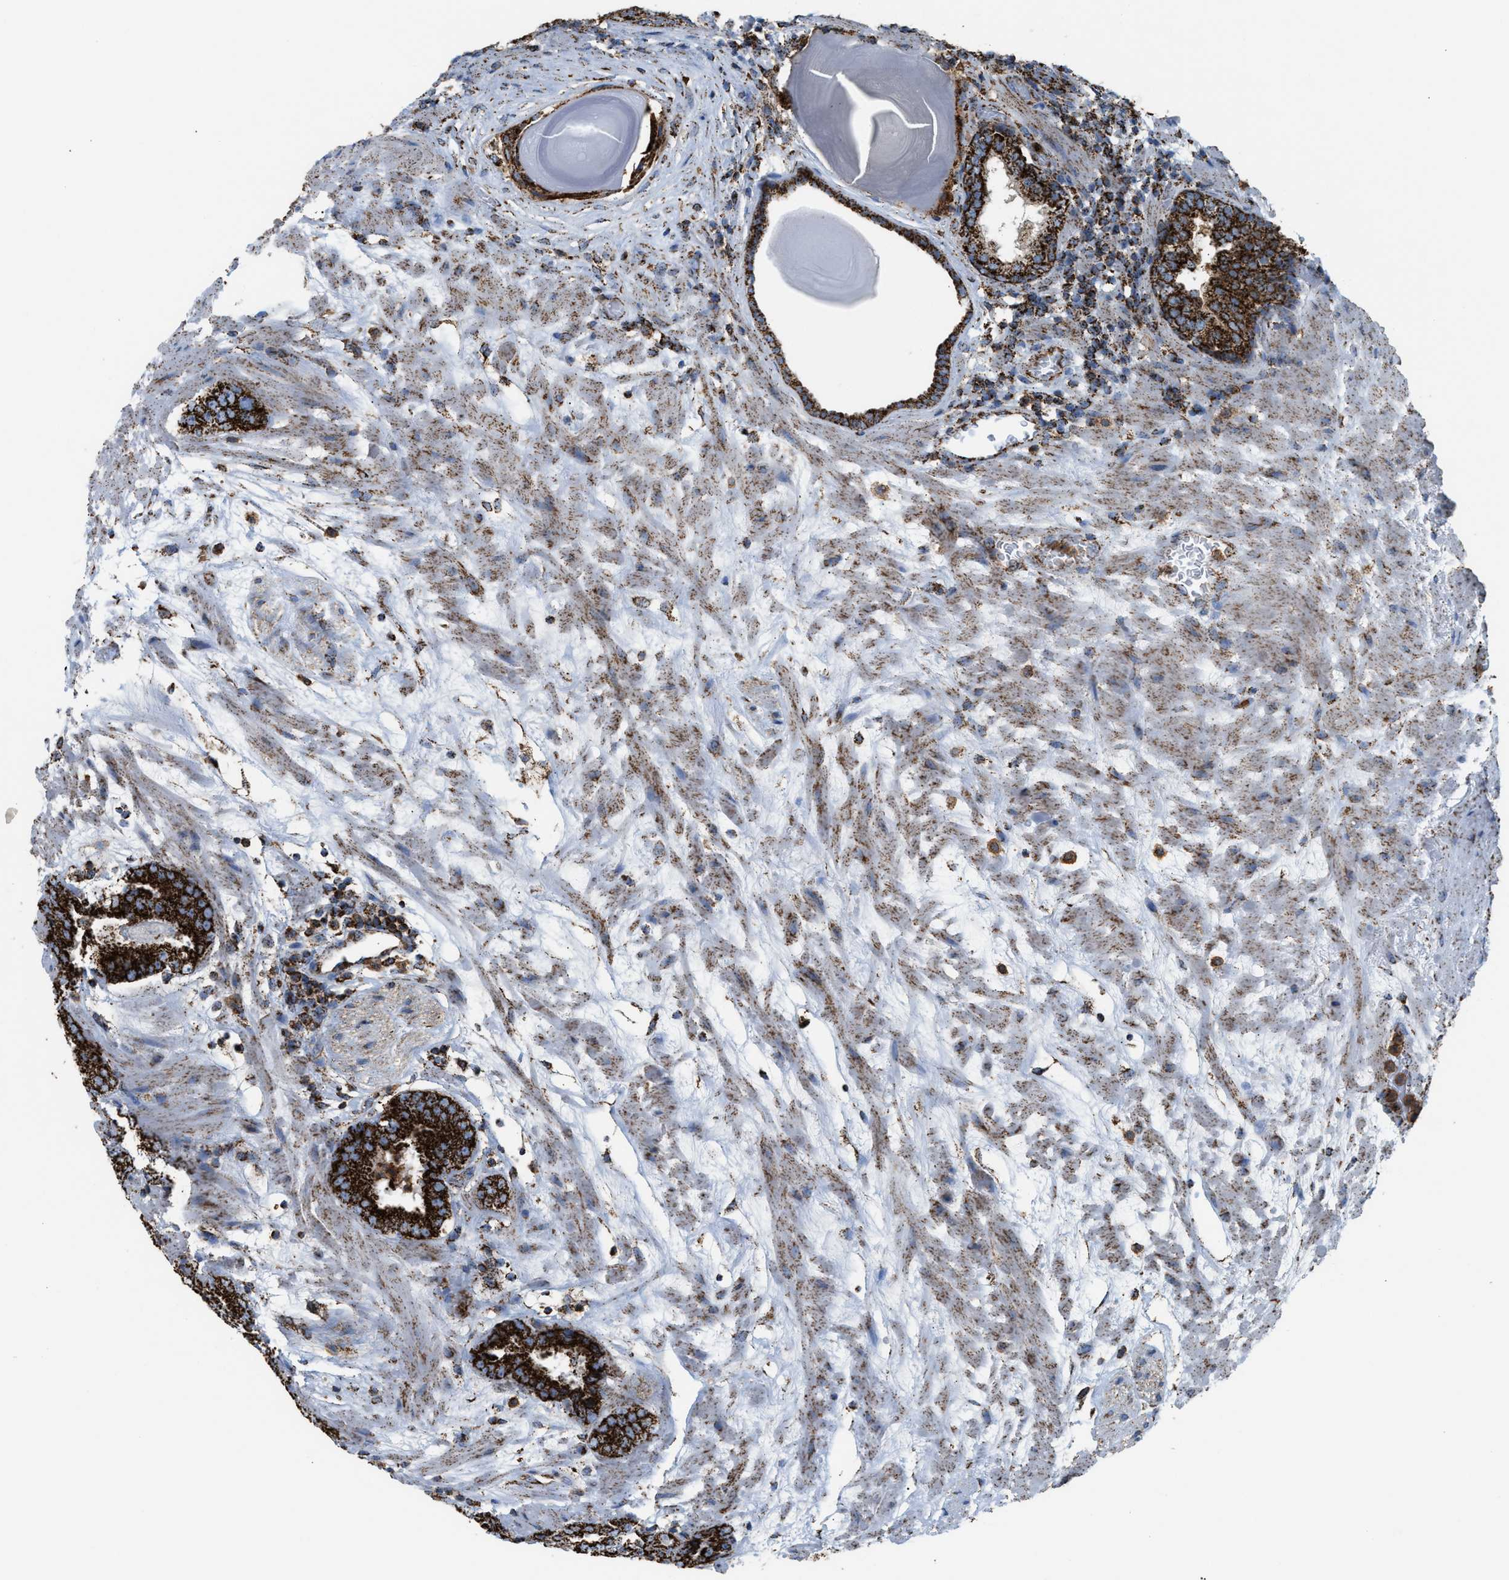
{"staining": {"intensity": "strong", "quantity": ">75%", "location": "cytoplasmic/membranous"}, "tissue": "prostate cancer", "cell_type": "Tumor cells", "image_type": "cancer", "snomed": [{"axis": "morphology", "description": "Adenocarcinoma, Low grade"}, {"axis": "topography", "description": "Prostate"}], "caption": "Human adenocarcinoma (low-grade) (prostate) stained with a protein marker shows strong staining in tumor cells.", "gene": "ECHS1", "patient": {"sex": "male", "age": 69}}